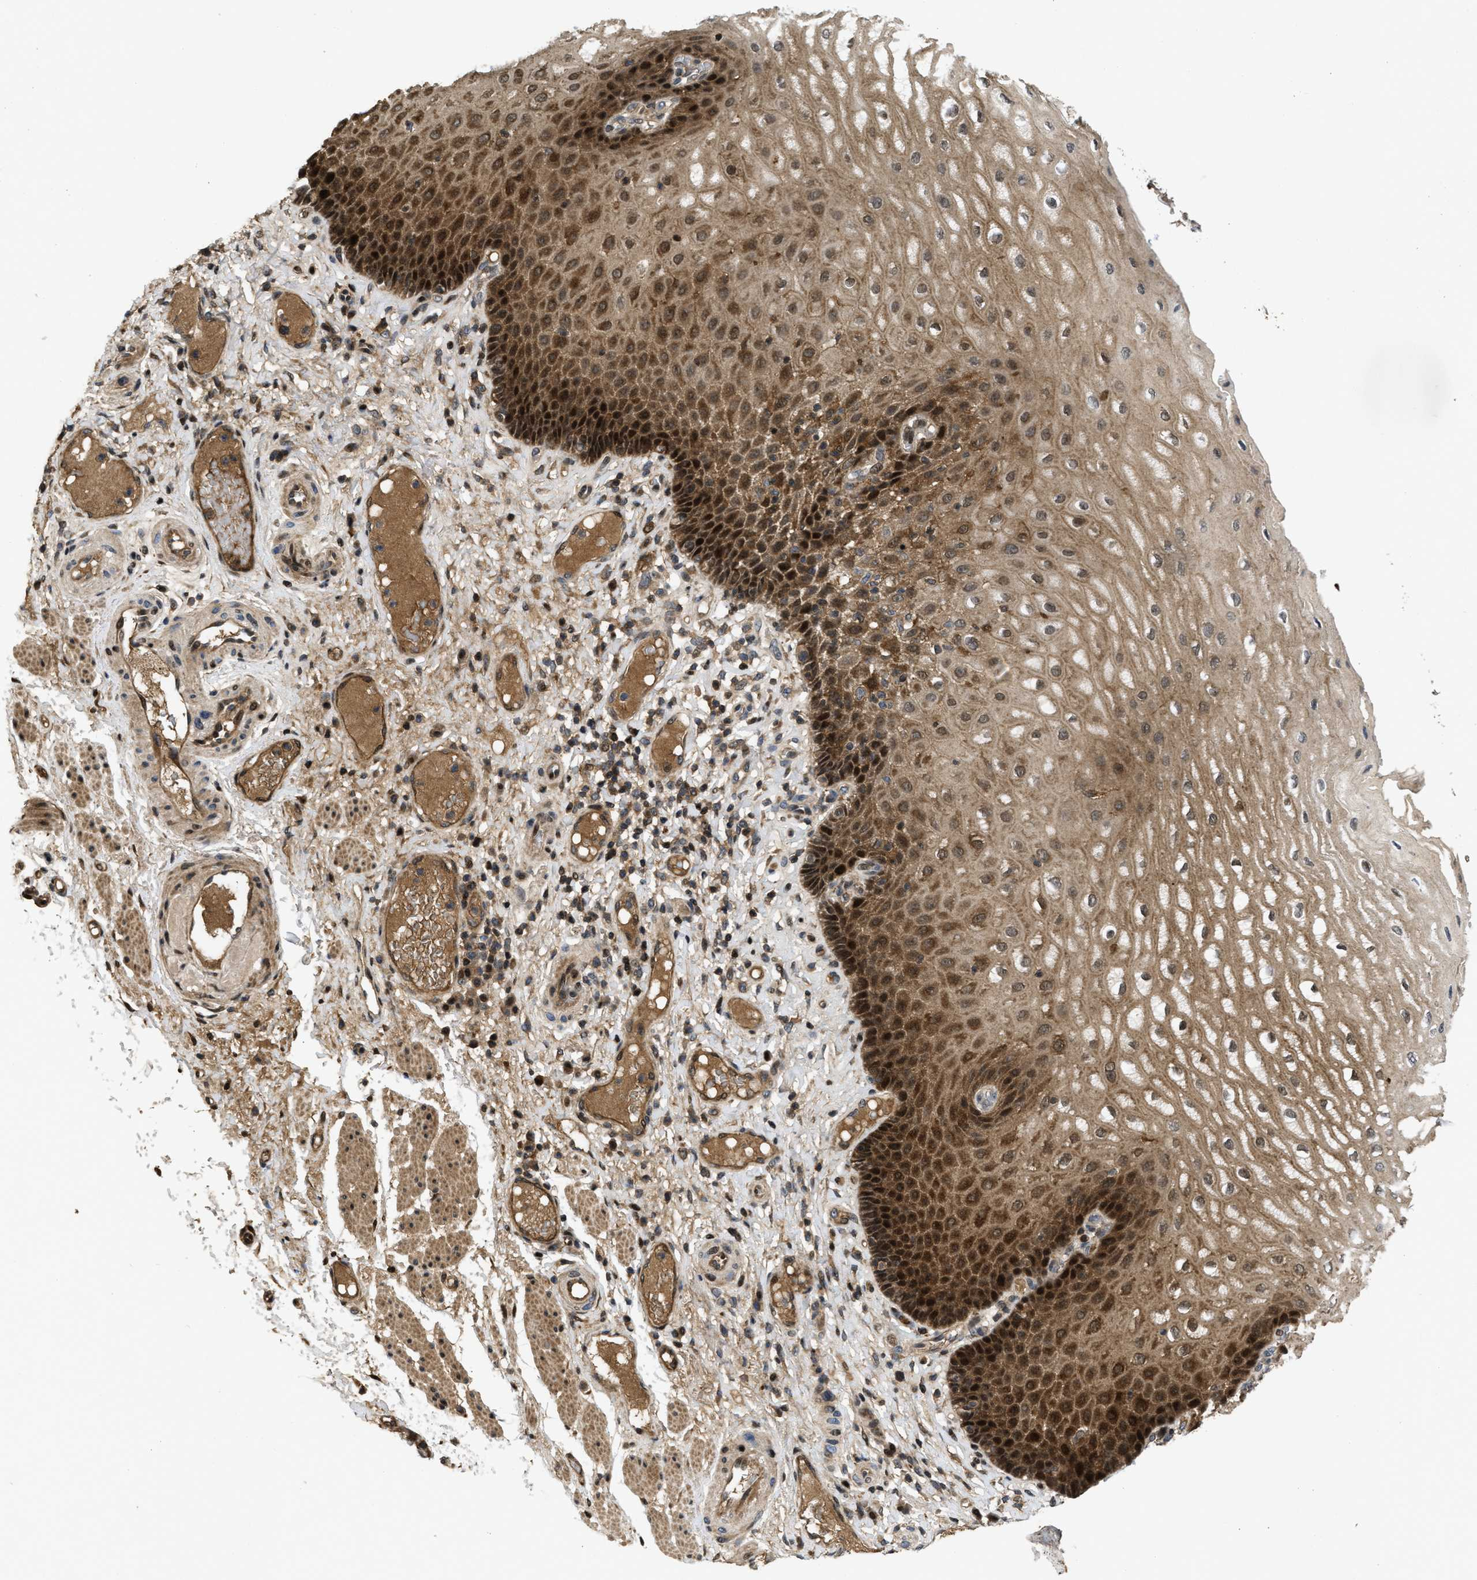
{"staining": {"intensity": "strong", "quantity": "25%-75%", "location": "cytoplasmic/membranous,nuclear"}, "tissue": "esophagus", "cell_type": "Squamous epithelial cells", "image_type": "normal", "snomed": [{"axis": "morphology", "description": "Normal tissue, NOS"}, {"axis": "topography", "description": "Esophagus"}], "caption": "An IHC histopathology image of unremarkable tissue is shown. Protein staining in brown shows strong cytoplasmic/membranous,nuclear positivity in esophagus within squamous epithelial cells.", "gene": "CBR3", "patient": {"sex": "male", "age": 54}}